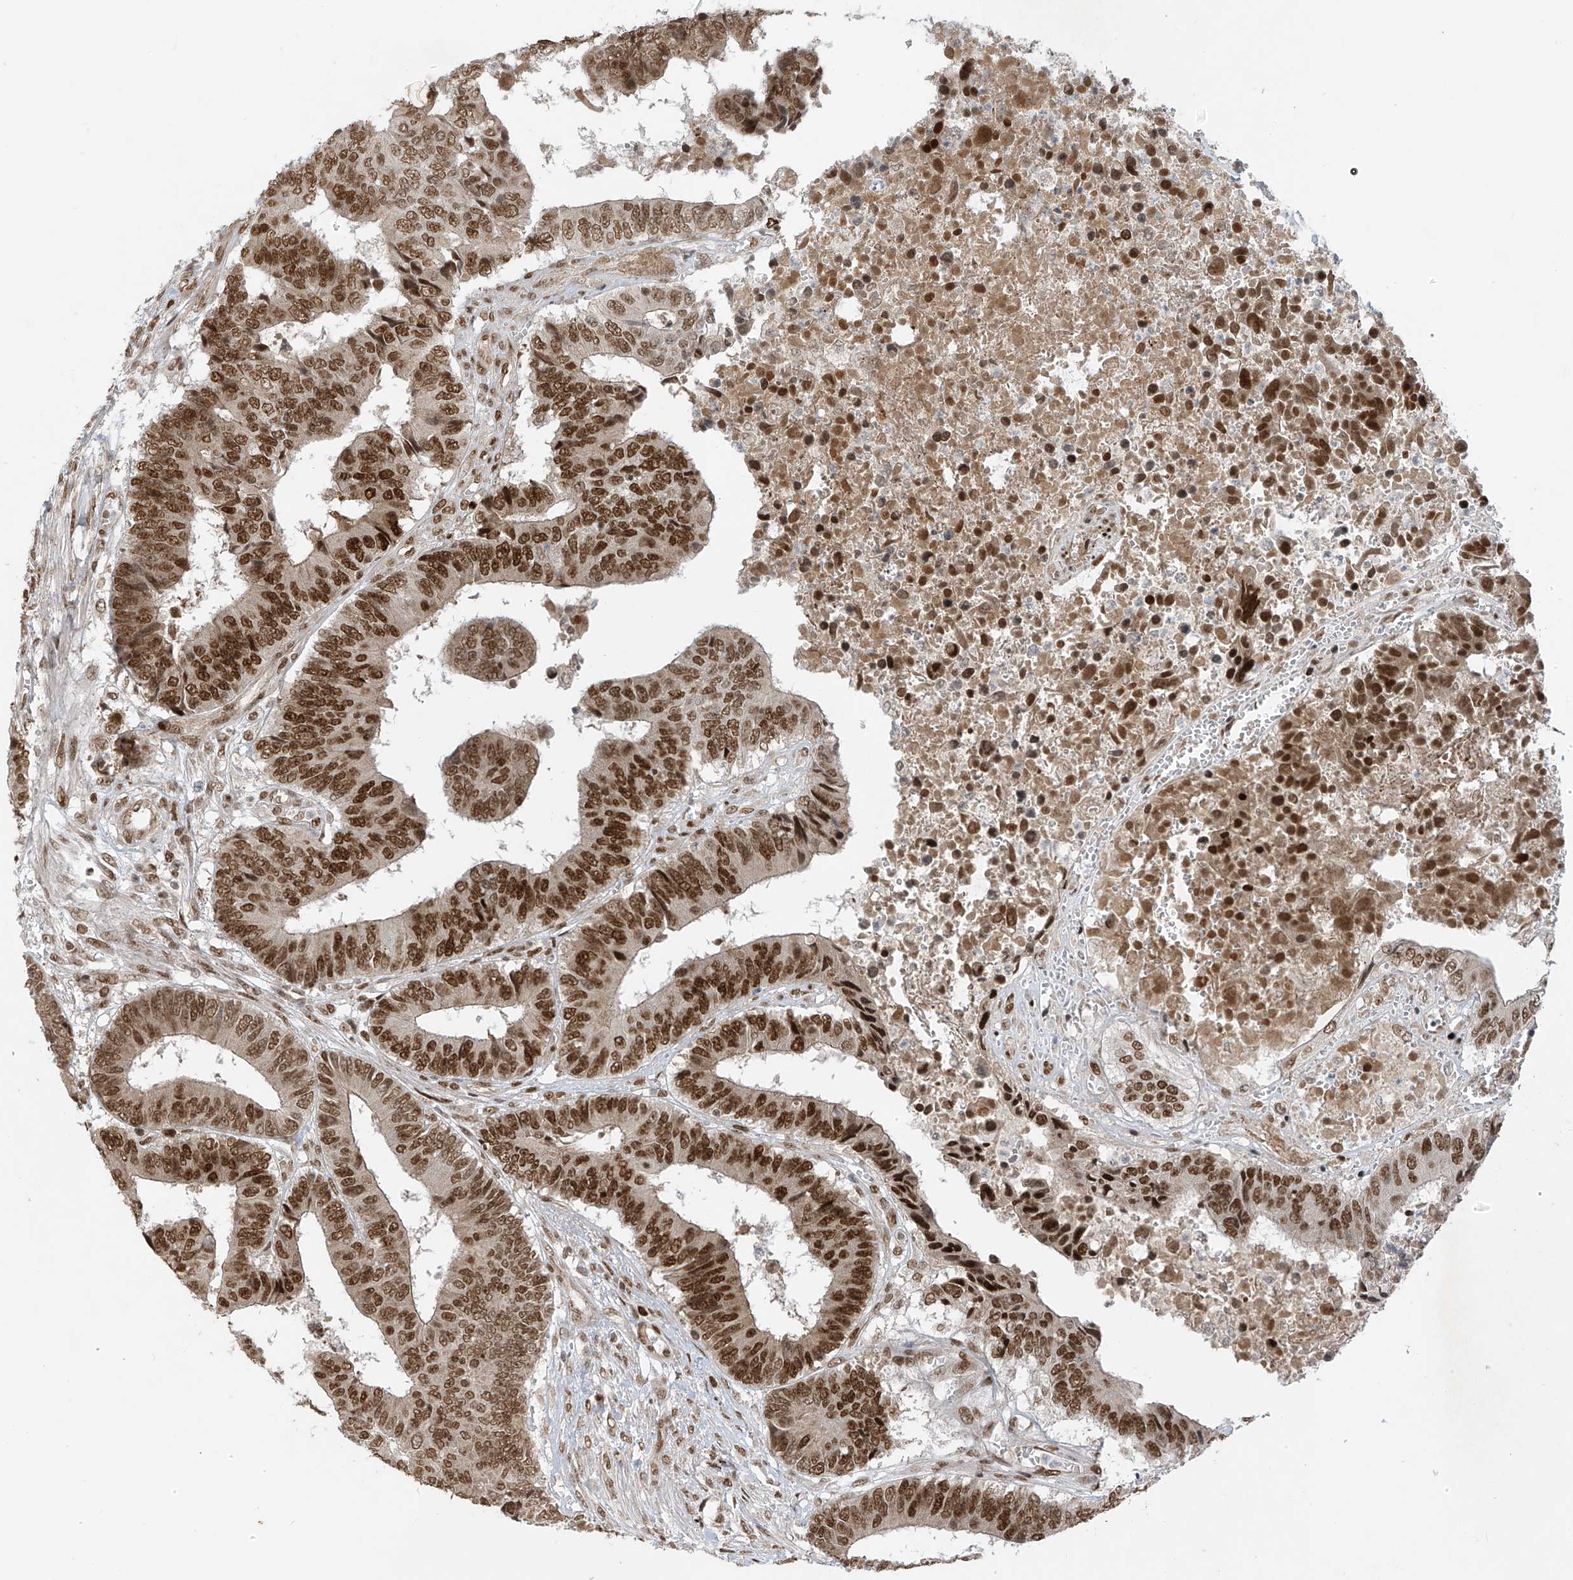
{"staining": {"intensity": "strong", "quantity": ">75%", "location": "nuclear"}, "tissue": "colorectal cancer", "cell_type": "Tumor cells", "image_type": "cancer", "snomed": [{"axis": "morphology", "description": "Adenocarcinoma, NOS"}, {"axis": "topography", "description": "Rectum"}], "caption": "This is an image of immunohistochemistry (IHC) staining of colorectal cancer, which shows strong expression in the nuclear of tumor cells.", "gene": "ARHGEF3", "patient": {"sex": "male", "age": 84}}